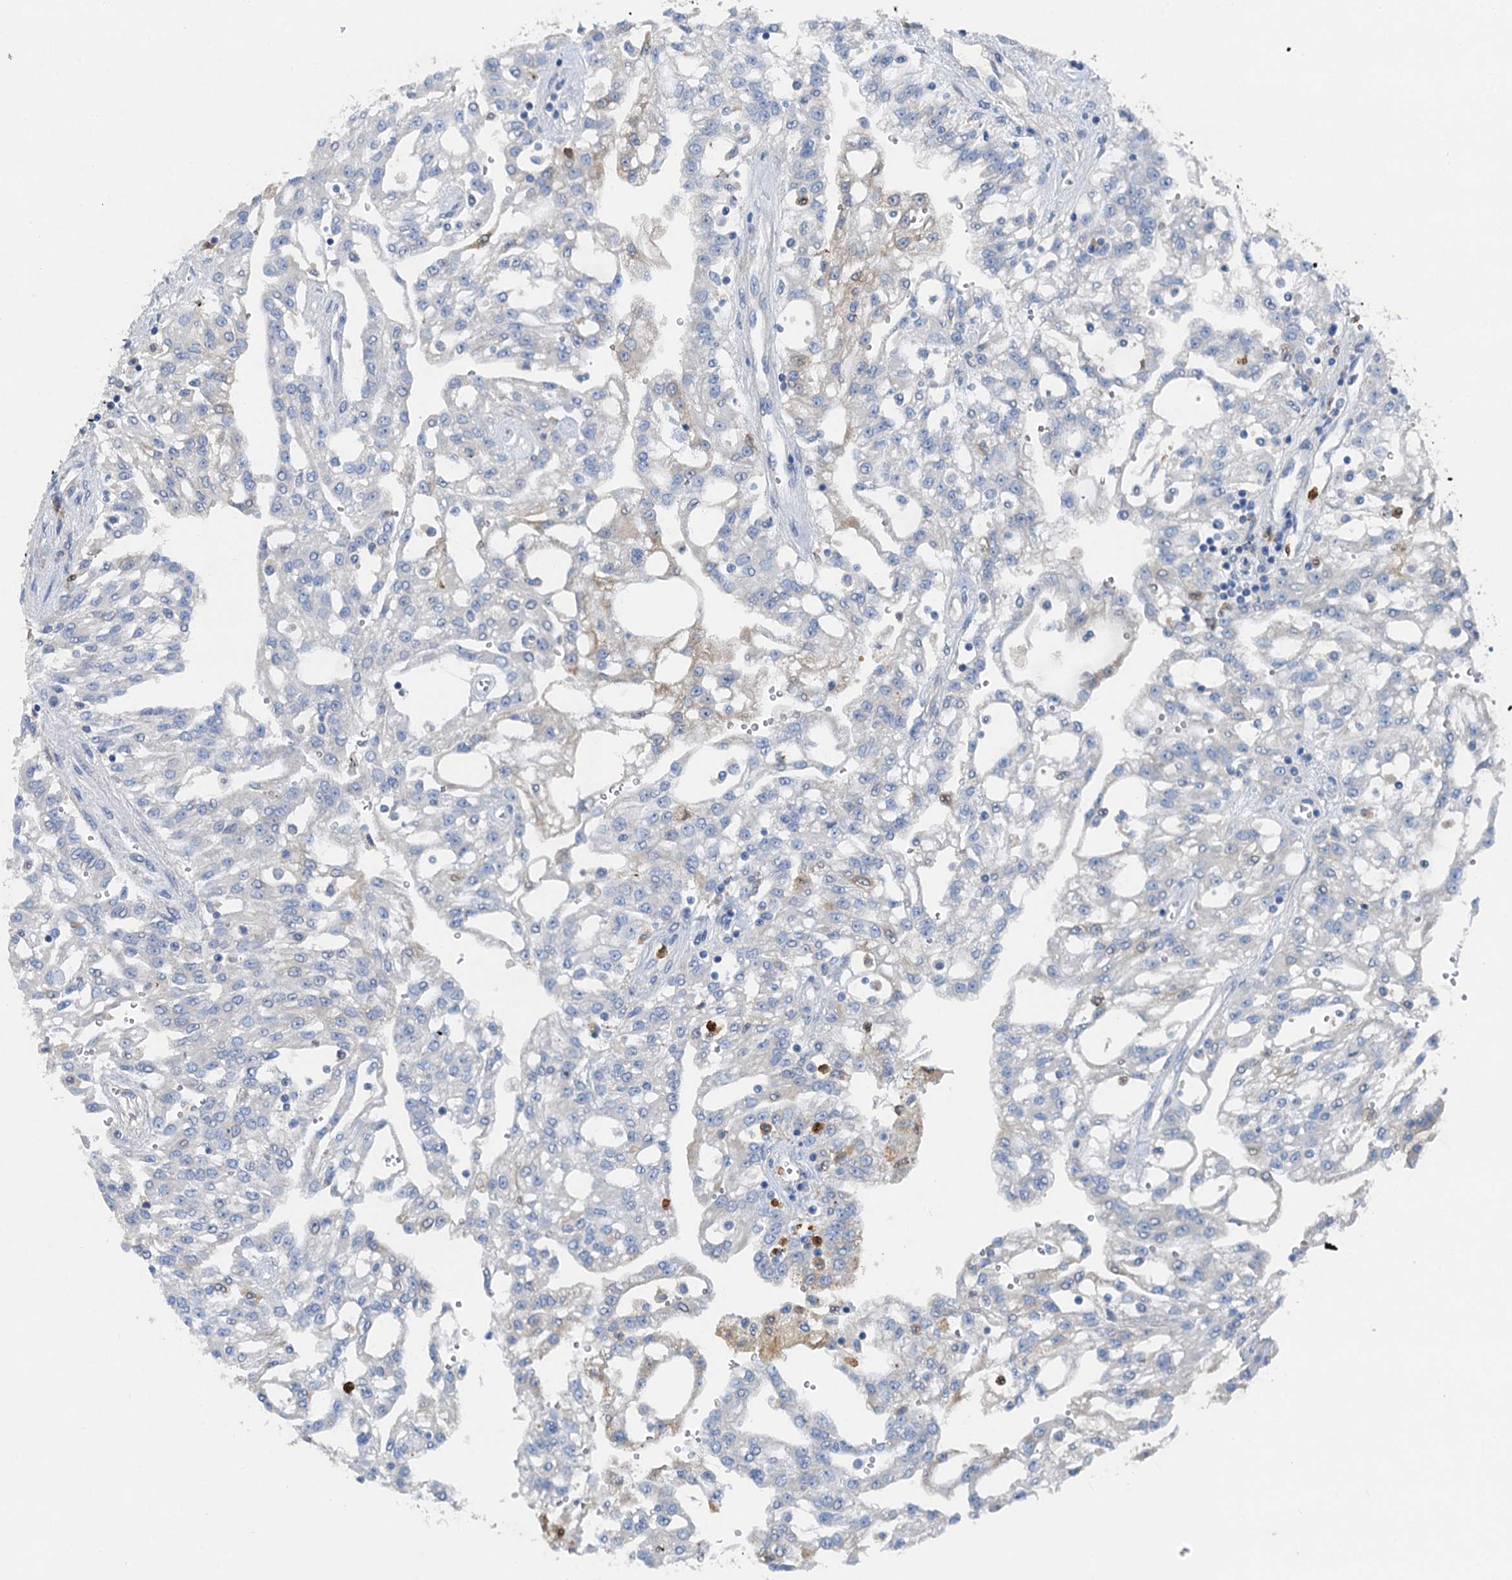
{"staining": {"intensity": "negative", "quantity": "none", "location": "none"}, "tissue": "renal cancer", "cell_type": "Tumor cells", "image_type": "cancer", "snomed": [{"axis": "morphology", "description": "Adenocarcinoma, NOS"}, {"axis": "topography", "description": "Kidney"}], "caption": "Immunohistochemistry image of renal adenocarcinoma stained for a protein (brown), which reveals no positivity in tumor cells.", "gene": "OTOA", "patient": {"sex": "male", "age": 63}}